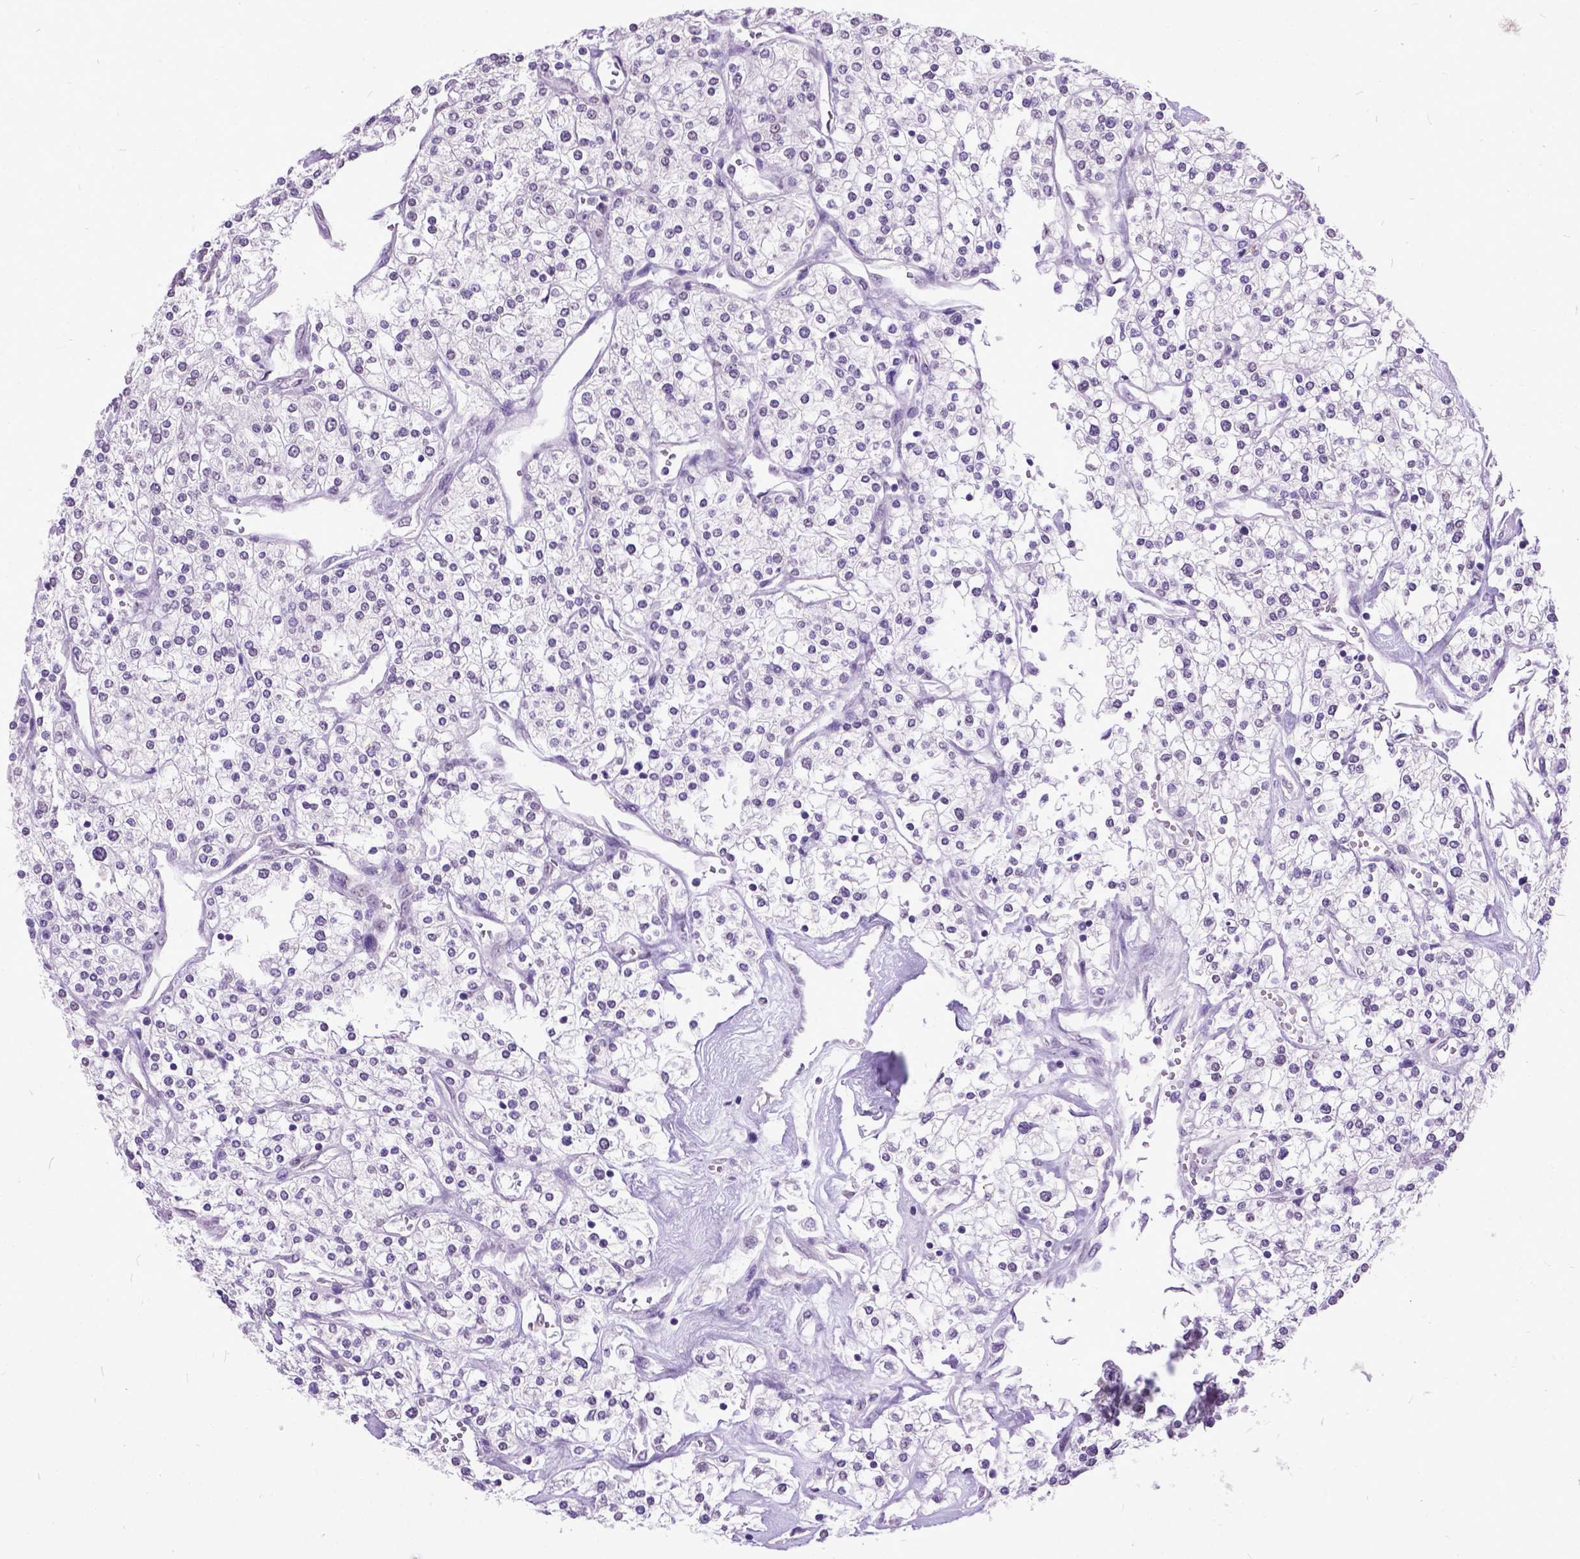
{"staining": {"intensity": "negative", "quantity": "none", "location": "none"}, "tissue": "renal cancer", "cell_type": "Tumor cells", "image_type": "cancer", "snomed": [{"axis": "morphology", "description": "Adenocarcinoma, NOS"}, {"axis": "topography", "description": "Kidney"}], "caption": "Adenocarcinoma (renal) stained for a protein using immunohistochemistry exhibits no positivity tumor cells.", "gene": "MARCHF10", "patient": {"sex": "male", "age": 80}}